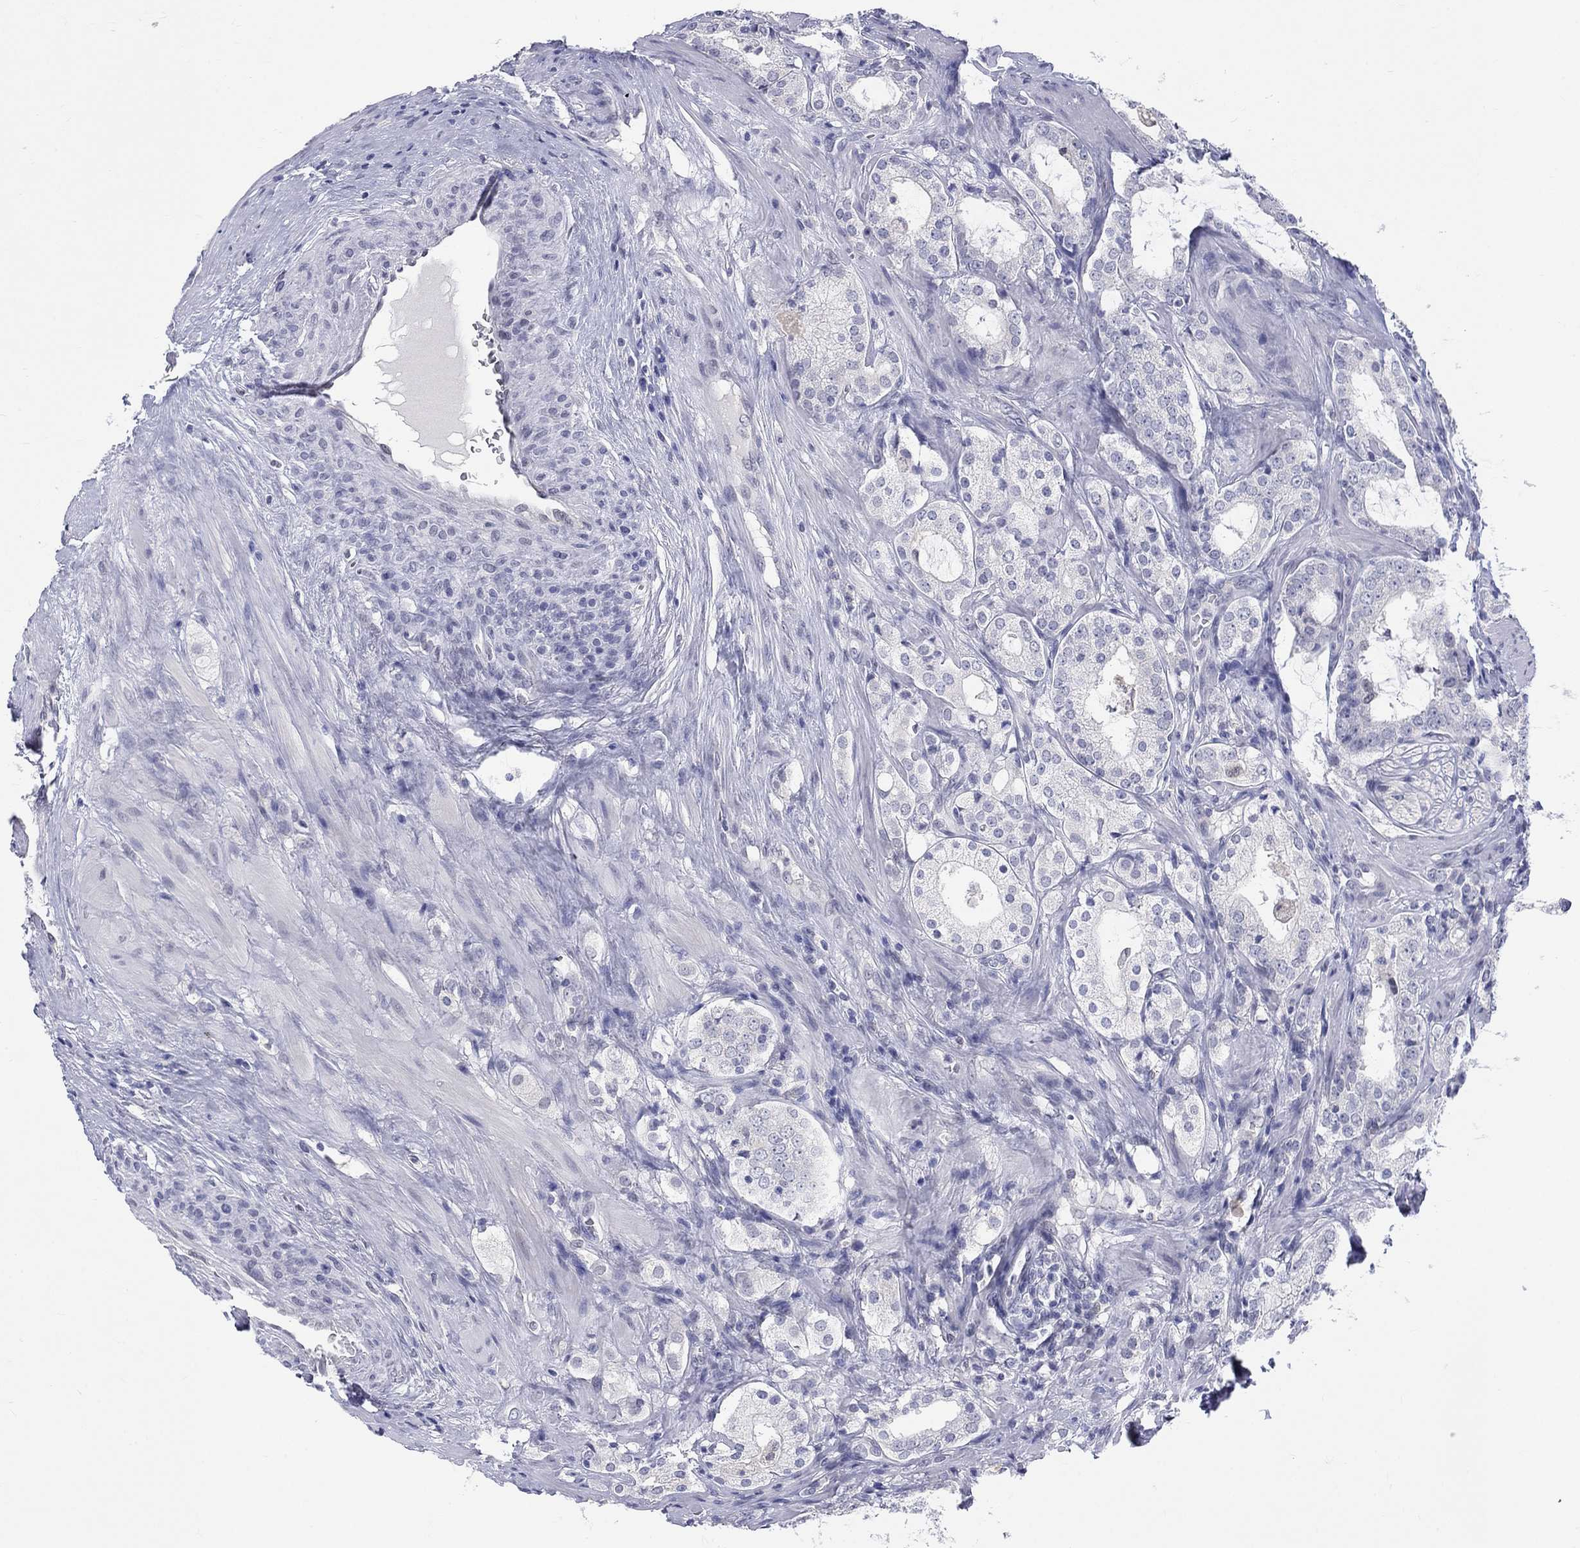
{"staining": {"intensity": "negative", "quantity": "none", "location": "none"}, "tissue": "prostate cancer", "cell_type": "Tumor cells", "image_type": "cancer", "snomed": [{"axis": "morphology", "description": "Adenocarcinoma, NOS"}, {"axis": "topography", "description": "Prostate"}], "caption": "High magnification brightfield microscopy of prostate cancer stained with DAB (brown) and counterstained with hematoxylin (blue): tumor cells show no significant staining. (DAB immunohistochemistry (IHC) with hematoxylin counter stain).", "gene": "EGFLAM", "patient": {"sex": "male", "age": 66}}